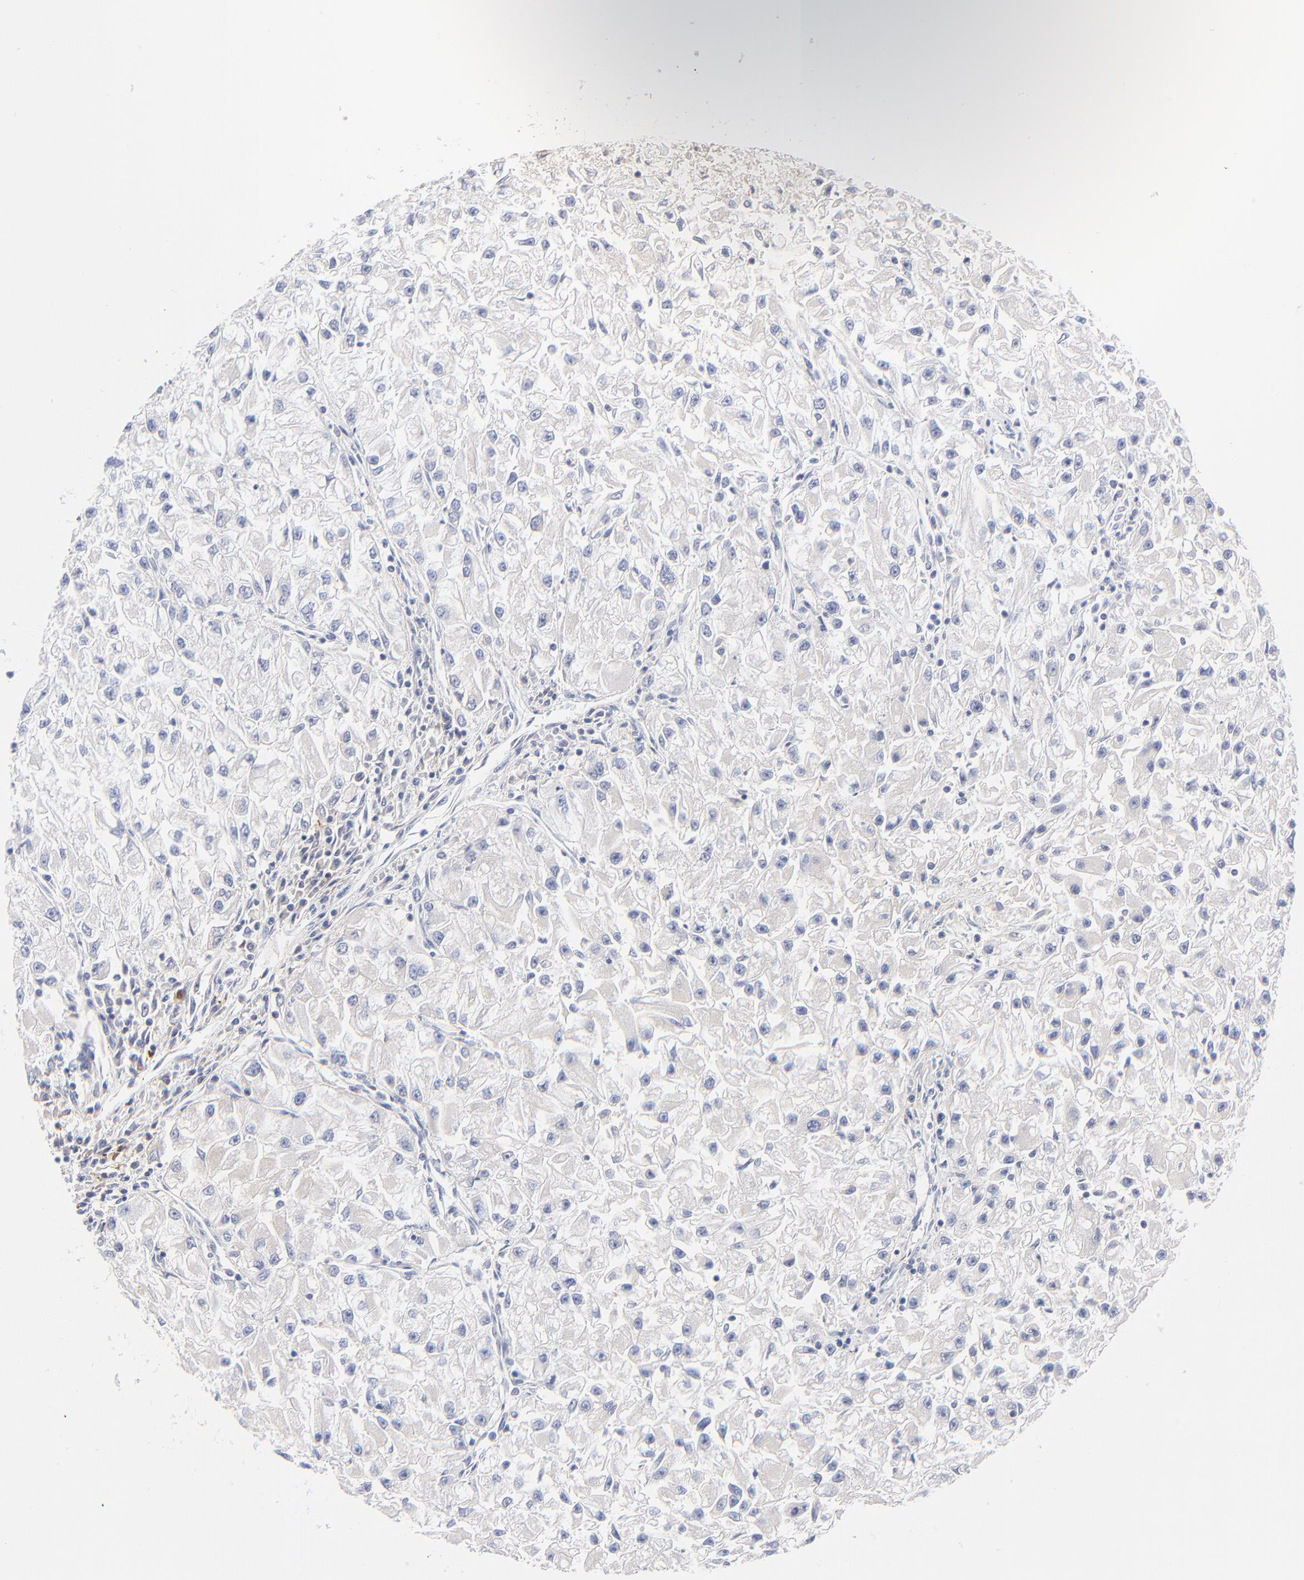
{"staining": {"intensity": "negative", "quantity": "none", "location": "none"}, "tissue": "renal cancer", "cell_type": "Tumor cells", "image_type": "cancer", "snomed": [{"axis": "morphology", "description": "Adenocarcinoma, NOS"}, {"axis": "topography", "description": "Kidney"}], "caption": "The image demonstrates no staining of tumor cells in renal adenocarcinoma. (DAB (3,3'-diaminobenzidine) immunohistochemistry, high magnification).", "gene": "FBLN2", "patient": {"sex": "male", "age": 59}}